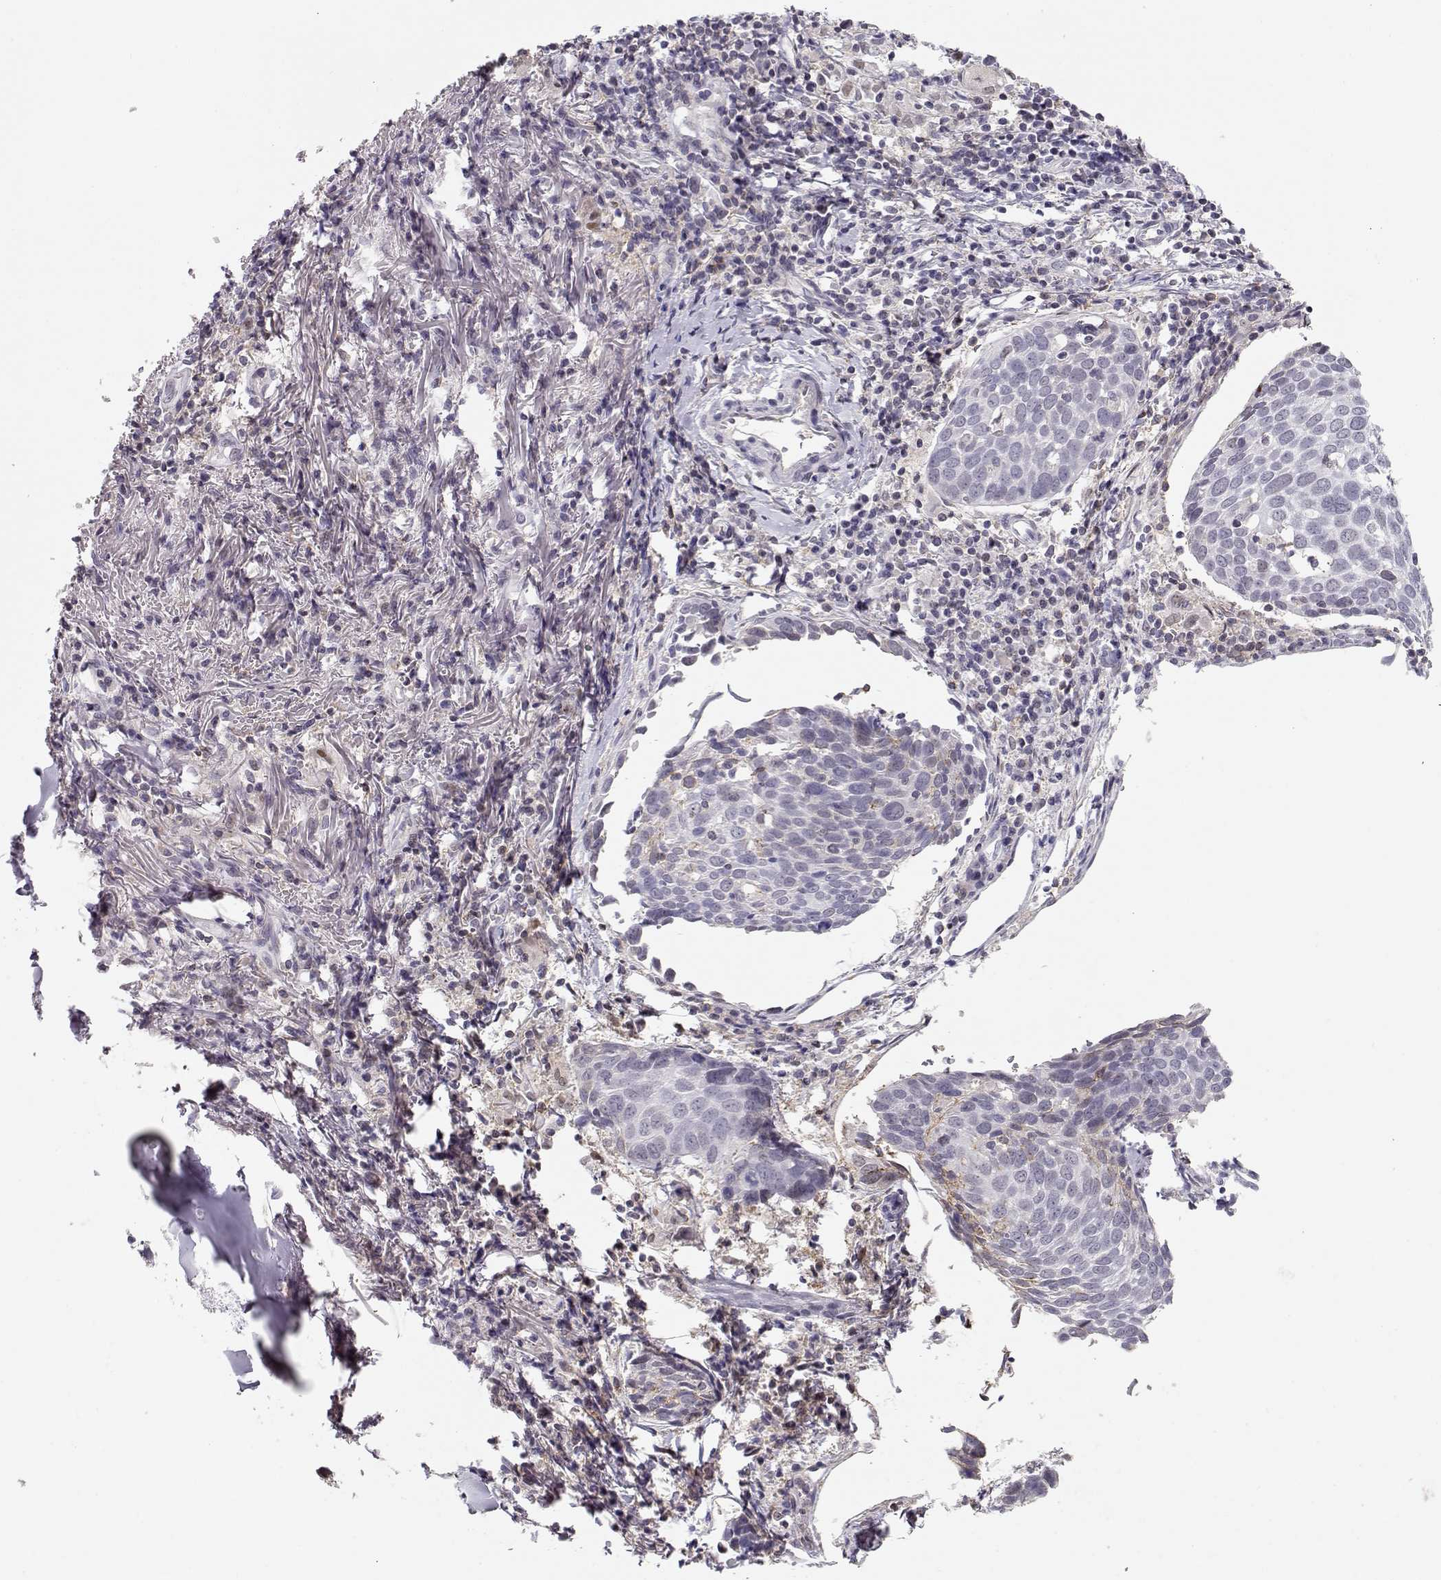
{"staining": {"intensity": "negative", "quantity": "none", "location": "none"}, "tissue": "lung cancer", "cell_type": "Tumor cells", "image_type": "cancer", "snomed": [{"axis": "morphology", "description": "Squamous cell carcinoma, NOS"}, {"axis": "topography", "description": "Lung"}], "caption": "Protein analysis of lung cancer (squamous cell carcinoma) demonstrates no significant positivity in tumor cells.", "gene": "TEPP", "patient": {"sex": "male", "age": 57}}